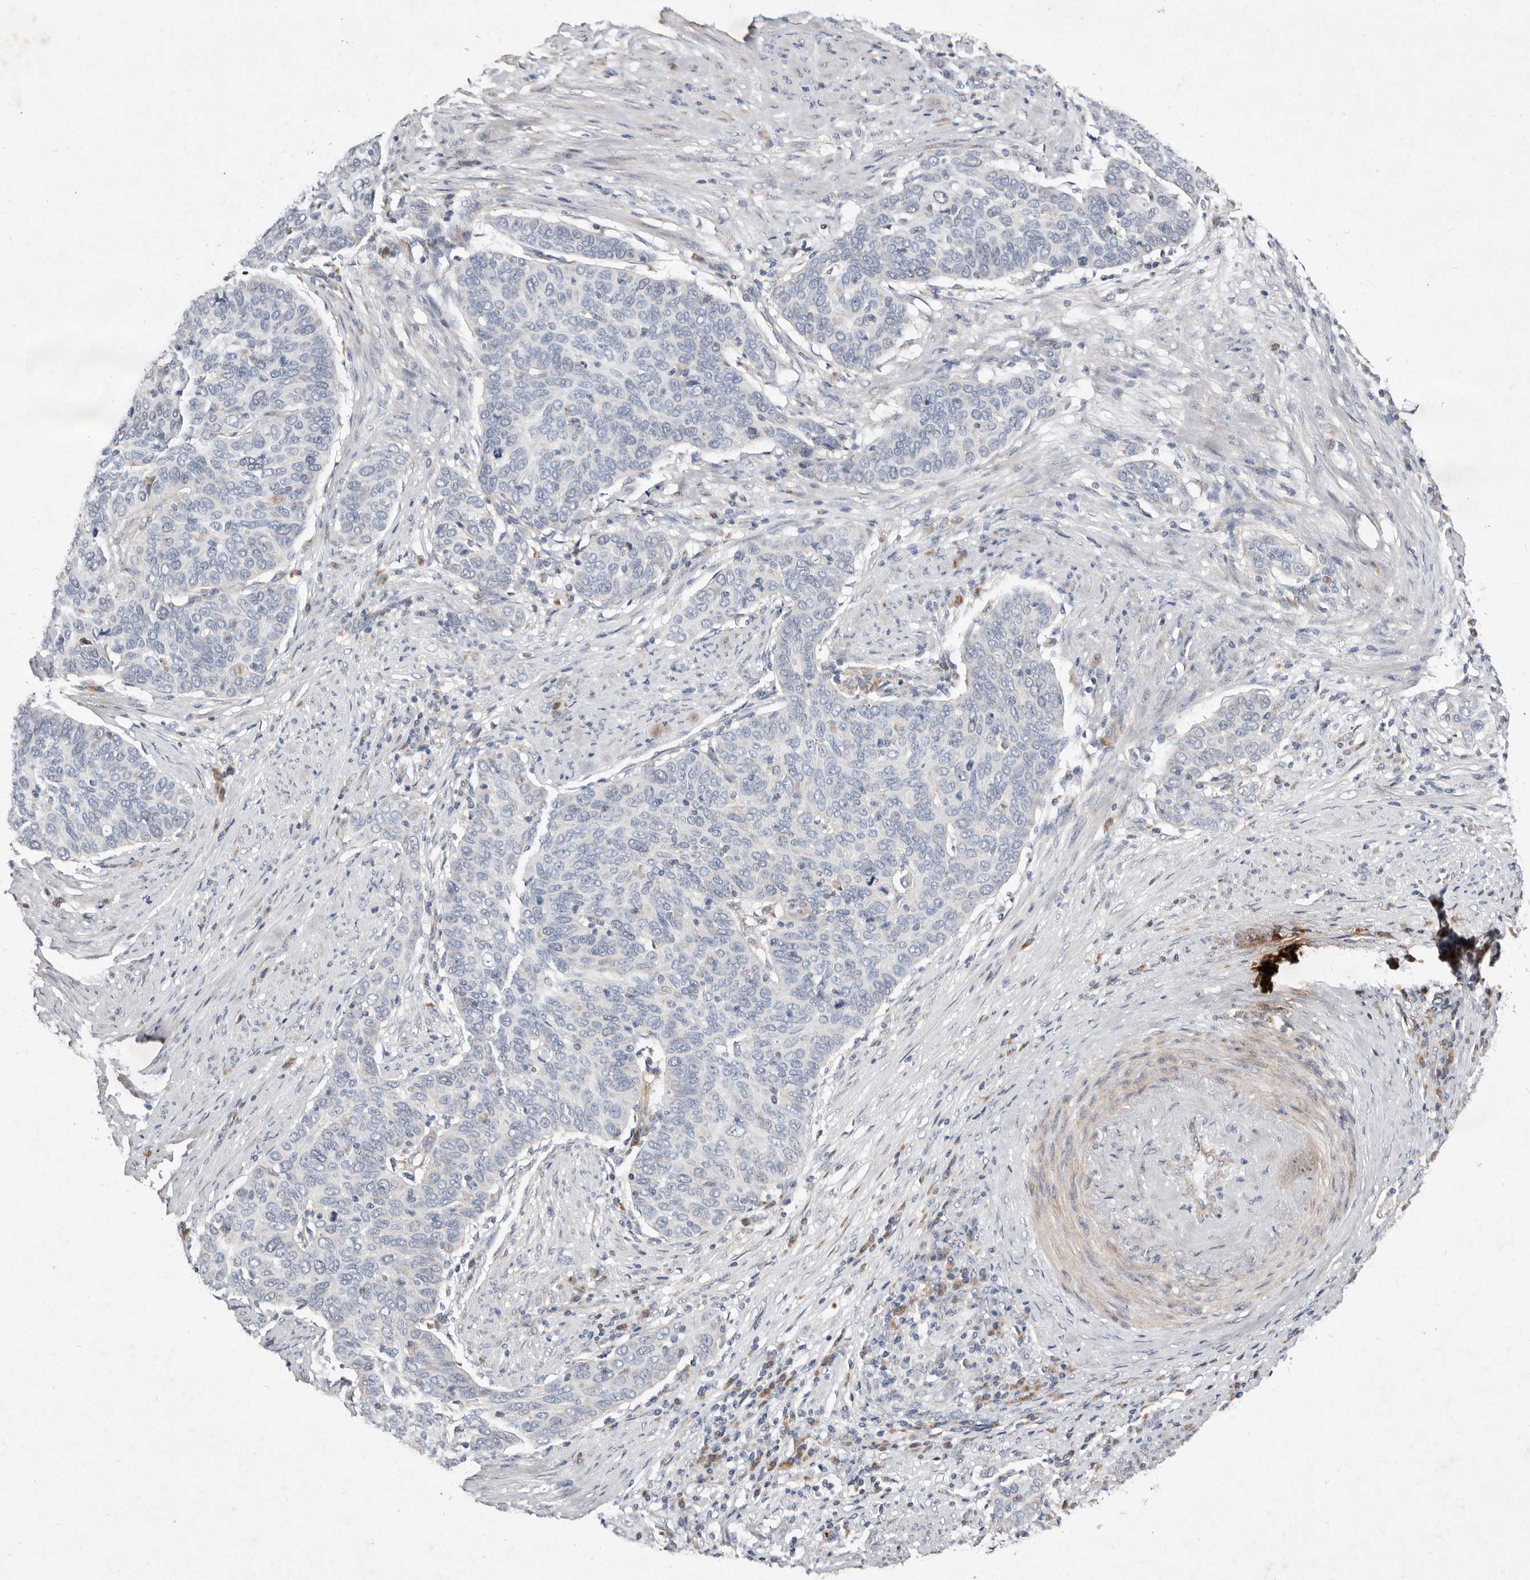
{"staining": {"intensity": "negative", "quantity": "none", "location": "none"}, "tissue": "cervical cancer", "cell_type": "Tumor cells", "image_type": "cancer", "snomed": [{"axis": "morphology", "description": "Squamous cell carcinoma, NOS"}, {"axis": "topography", "description": "Cervix"}], "caption": "Squamous cell carcinoma (cervical) was stained to show a protein in brown. There is no significant staining in tumor cells.", "gene": "SLC25A20", "patient": {"sex": "female", "age": 60}}